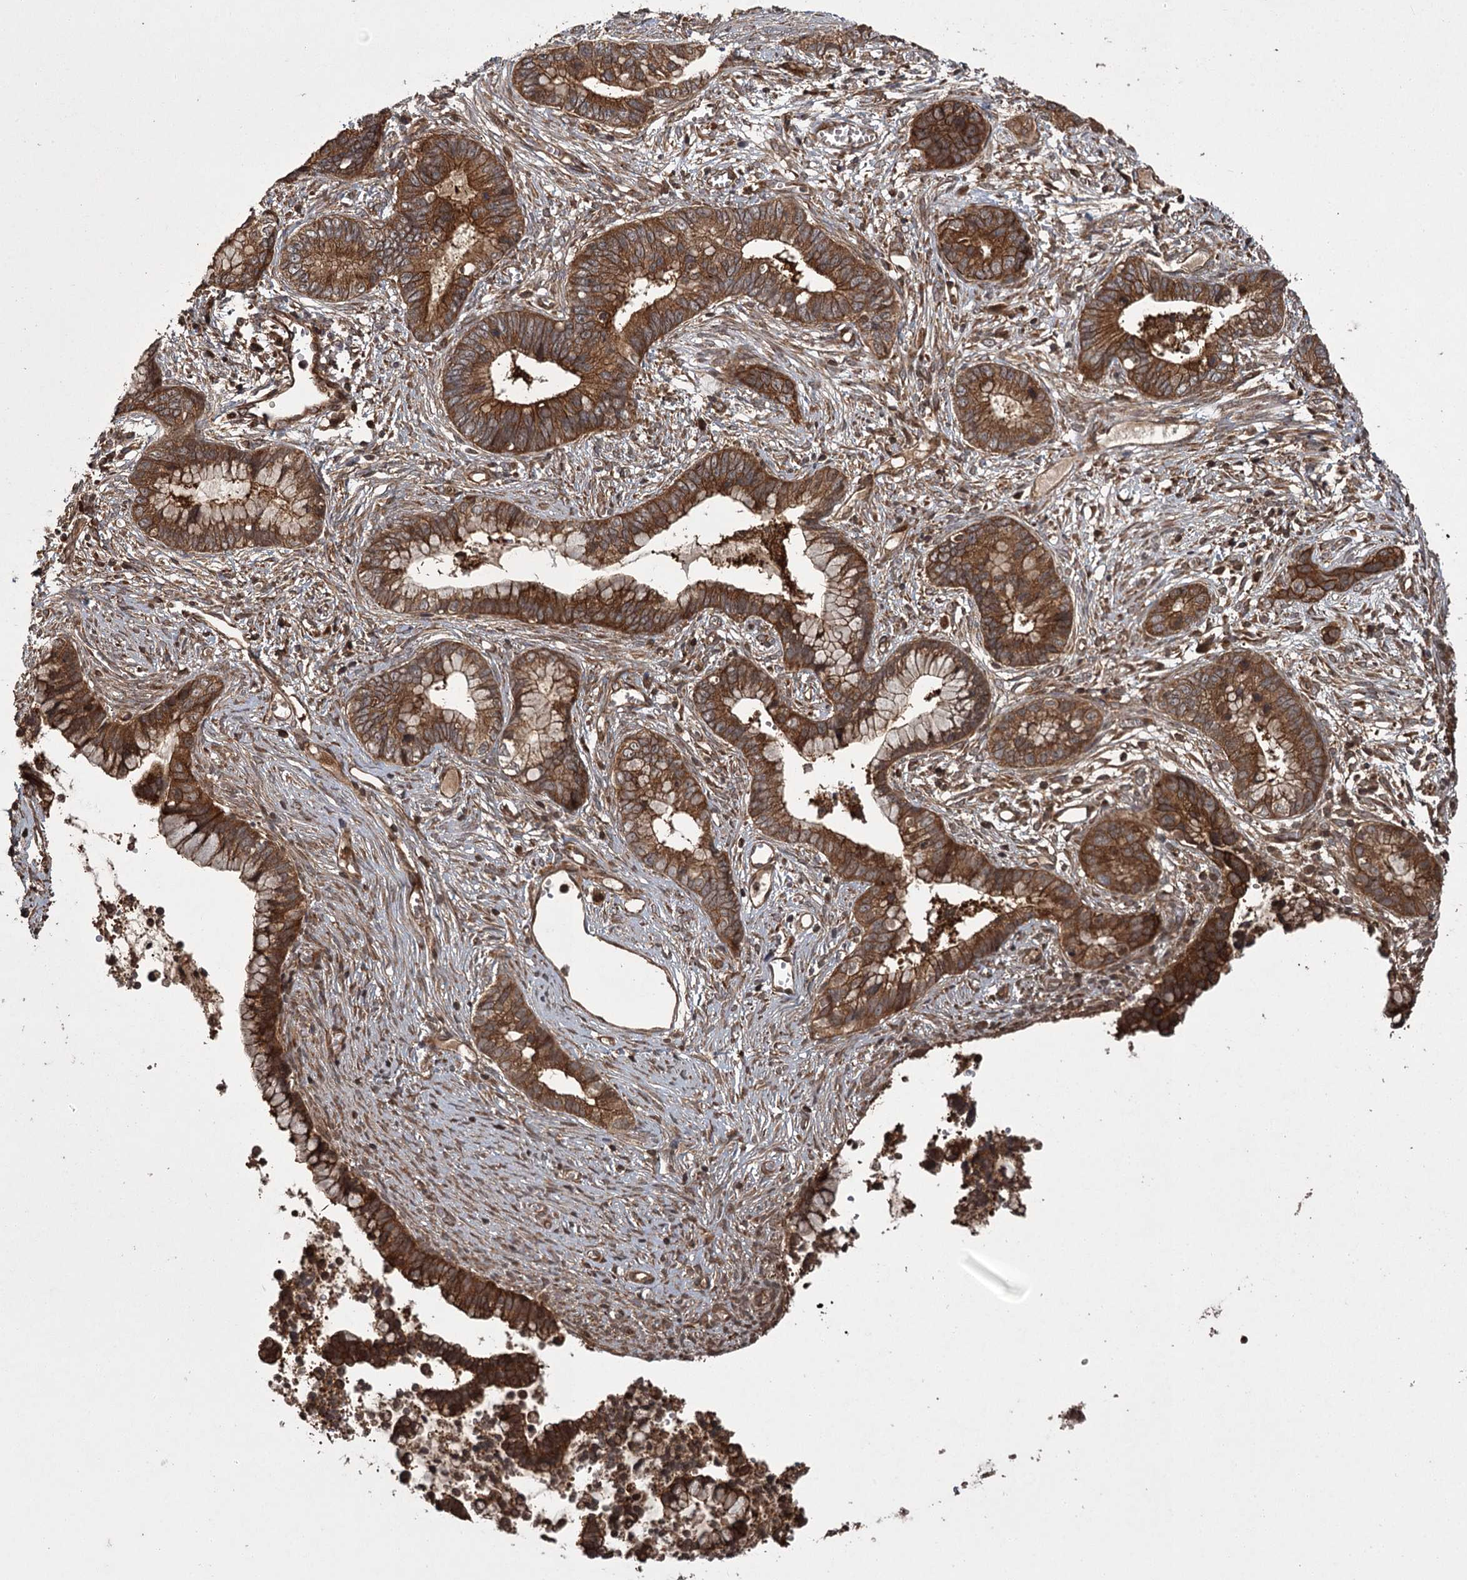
{"staining": {"intensity": "strong", "quantity": ">75%", "location": "cytoplasmic/membranous"}, "tissue": "cervical cancer", "cell_type": "Tumor cells", "image_type": "cancer", "snomed": [{"axis": "morphology", "description": "Adenocarcinoma, NOS"}, {"axis": "topography", "description": "Cervix"}], "caption": "This image displays immunohistochemistry (IHC) staining of cervical adenocarcinoma, with high strong cytoplasmic/membranous positivity in approximately >75% of tumor cells.", "gene": "RPAP3", "patient": {"sex": "female", "age": 44}}